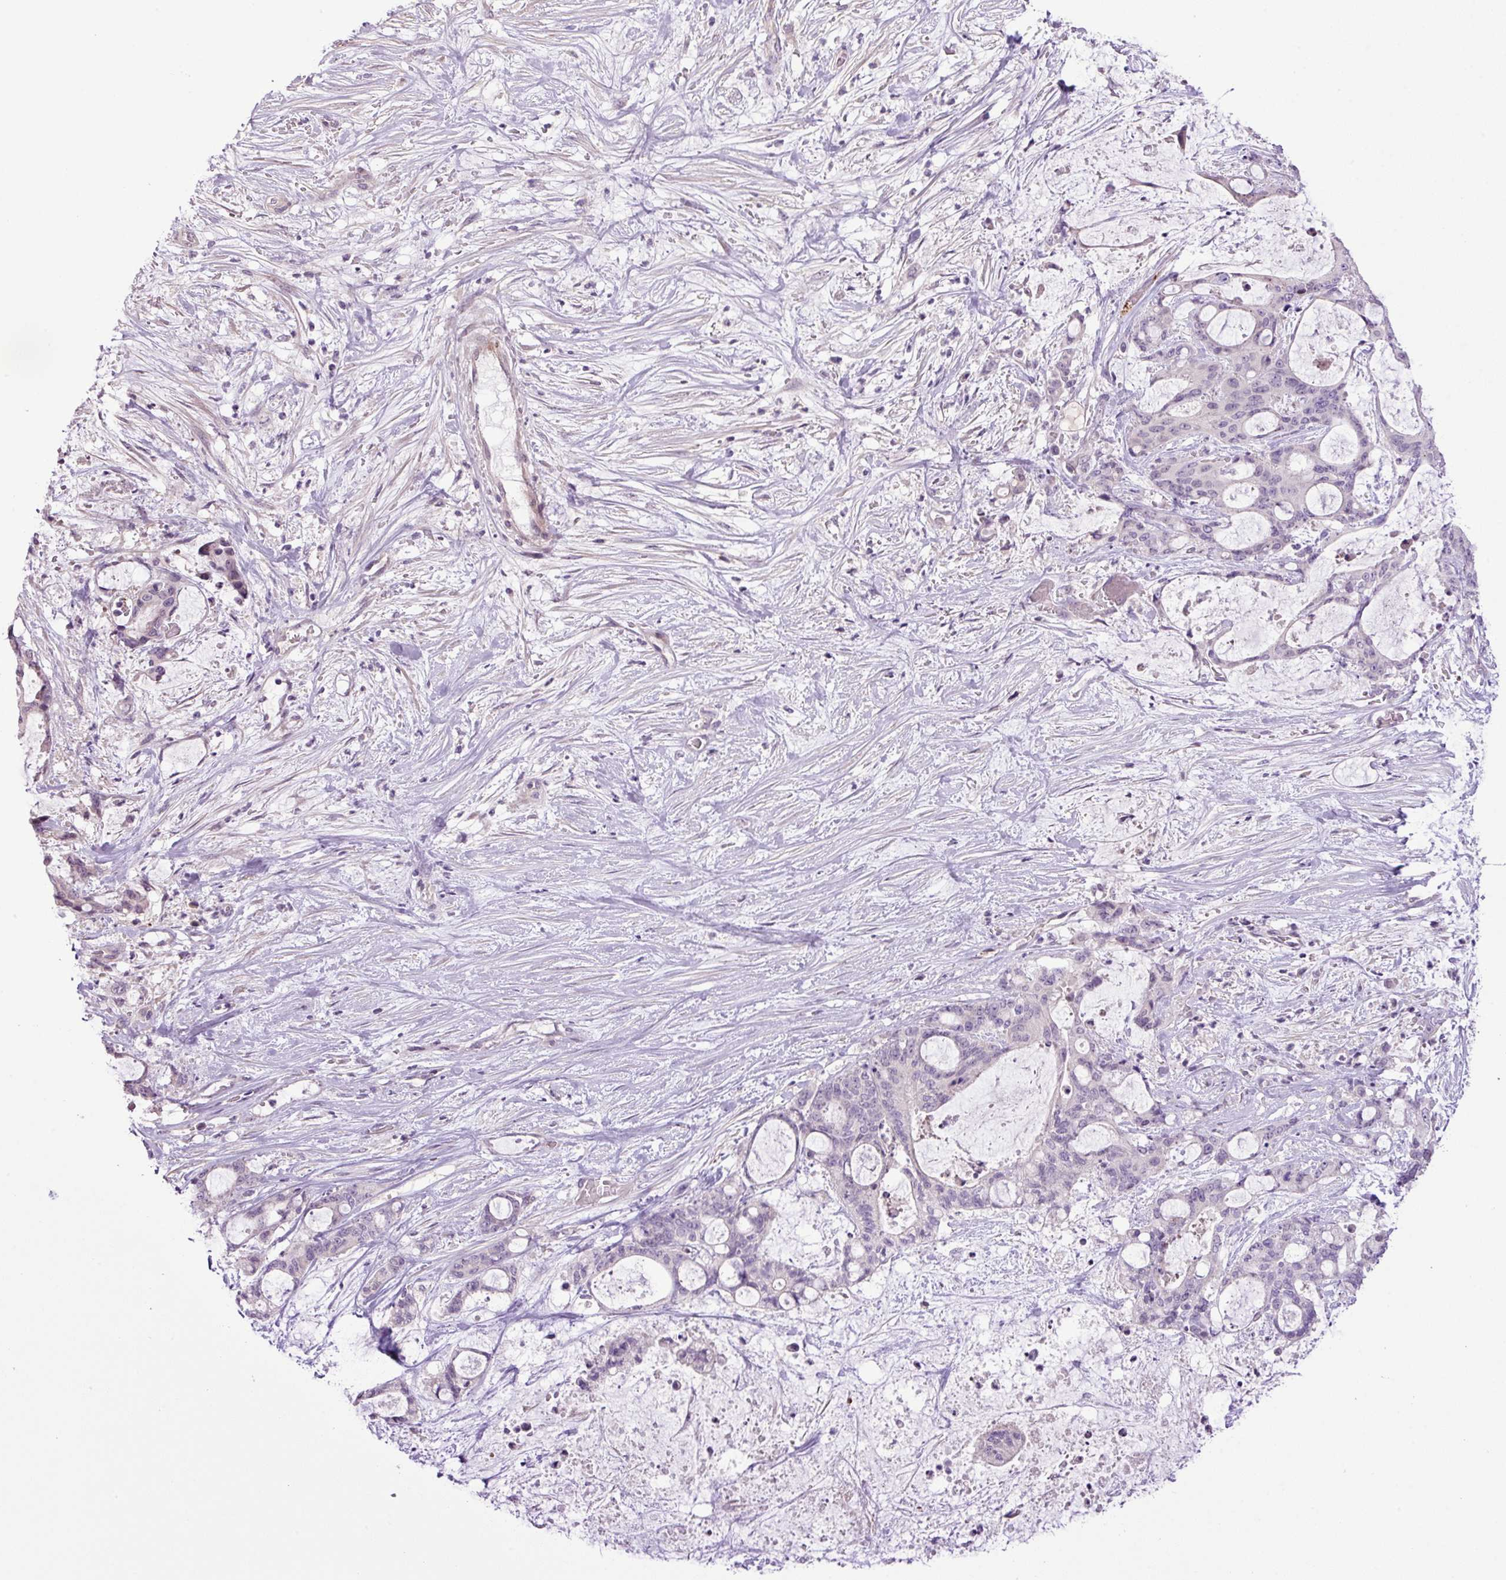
{"staining": {"intensity": "negative", "quantity": "none", "location": "none"}, "tissue": "liver cancer", "cell_type": "Tumor cells", "image_type": "cancer", "snomed": [{"axis": "morphology", "description": "Normal tissue, NOS"}, {"axis": "morphology", "description": "Cholangiocarcinoma"}, {"axis": "topography", "description": "Liver"}, {"axis": "topography", "description": "Peripheral nerve tissue"}], "caption": "High power microscopy photomicrograph of an immunohistochemistry image of liver cancer, revealing no significant staining in tumor cells. The staining is performed using DAB (3,3'-diaminobenzidine) brown chromogen with nuclei counter-stained in using hematoxylin.", "gene": "DNAJB13", "patient": {"sex": "female", "age": 73}}